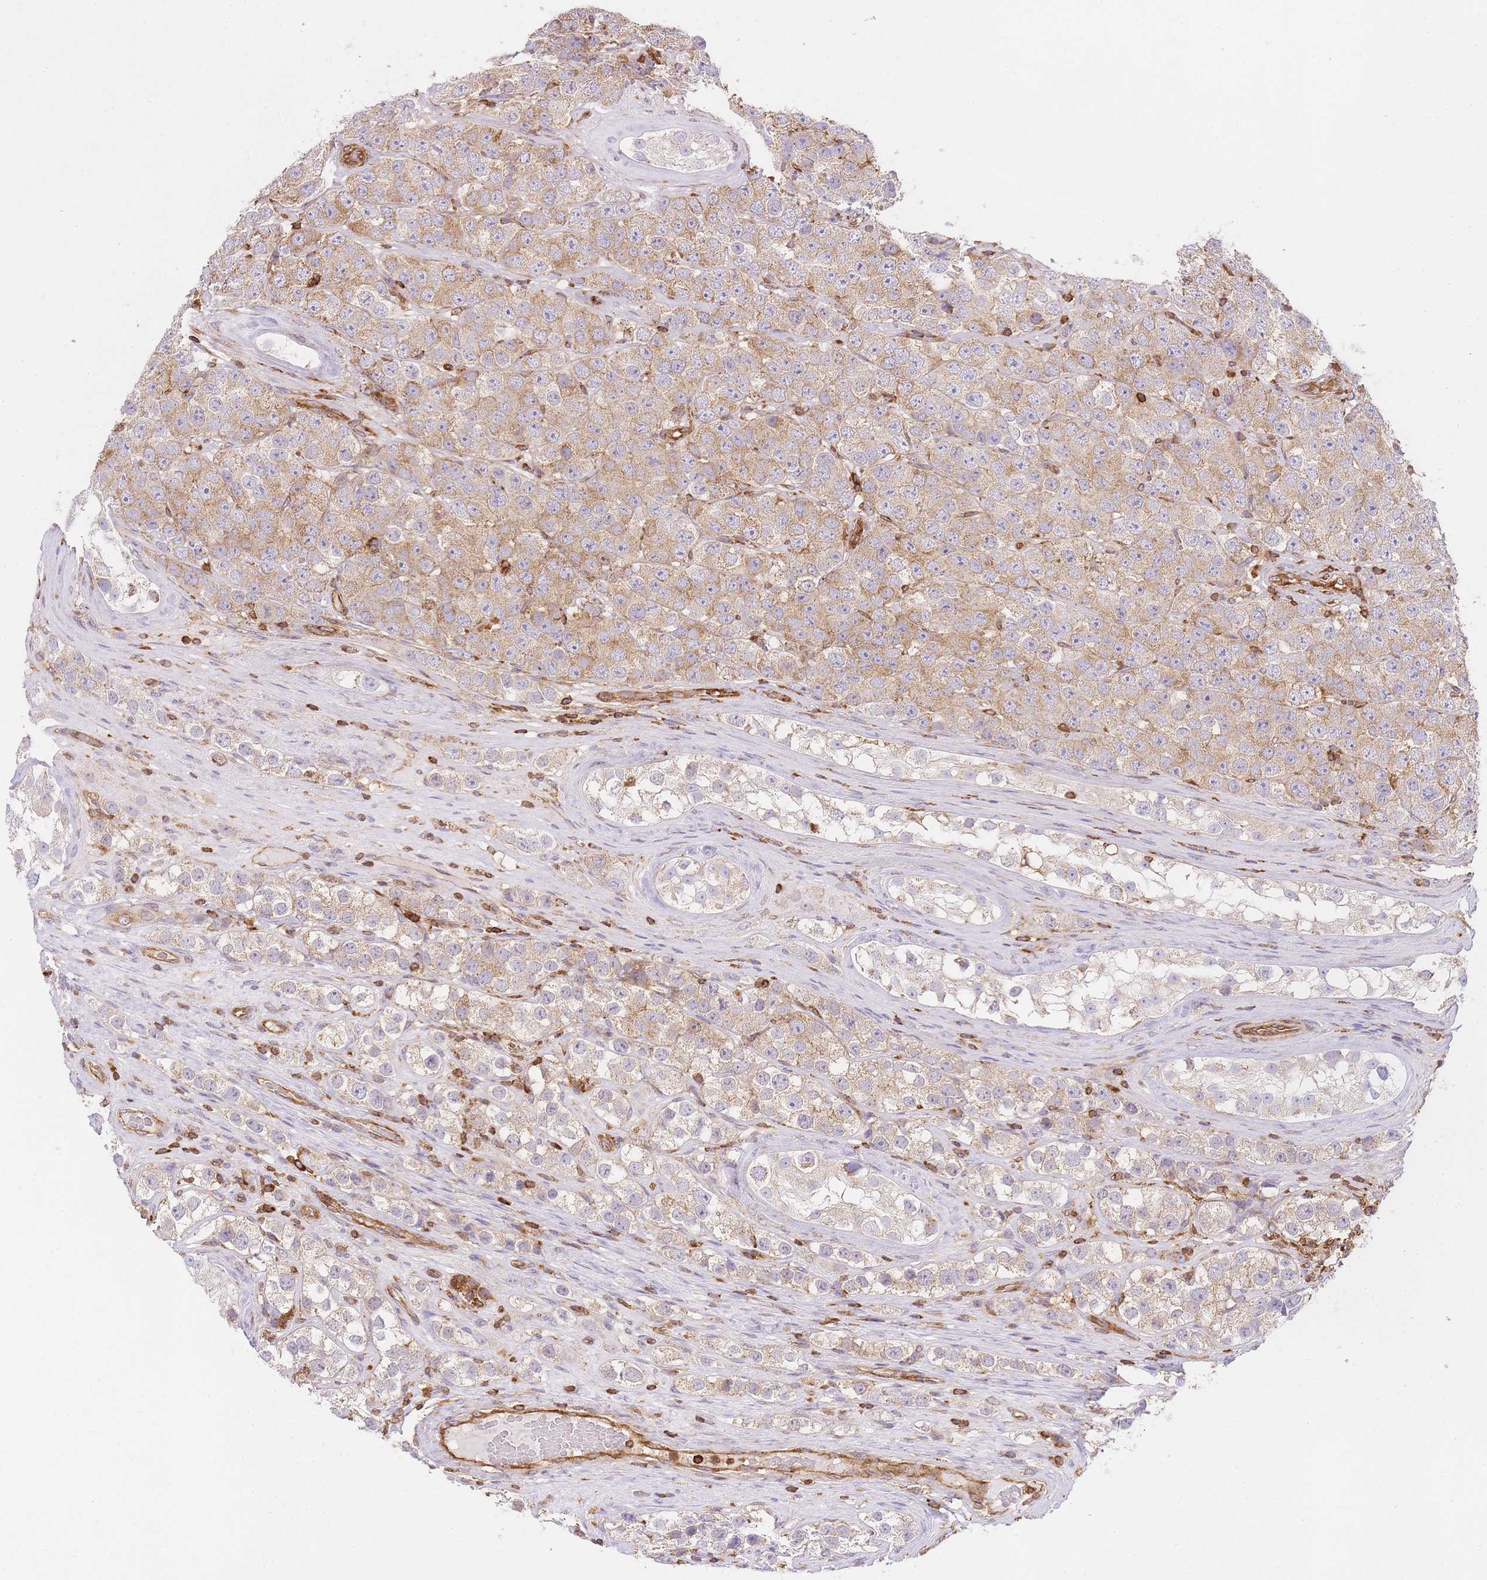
{"staining": {"intensity": "moderate", "quantity": ">75%", "location": "cytoplasmic/membranous"}, "tissue": "testis cancer", "cell_type": "Tumor cells", "image_type": "cancer", "snomed": [{"axis": "morphology", "description": "Seminoma, NOS"}, {"axis": "topography", "description": "Testis"}], "caption": "IHC of human testis cancer (seminoma) exhibits medium levels of moderate cytoplasmic/membranous staining in about >75% of tumor cells.", "gene": "MSN", "patient": {"sex": "male", "age": 28}}